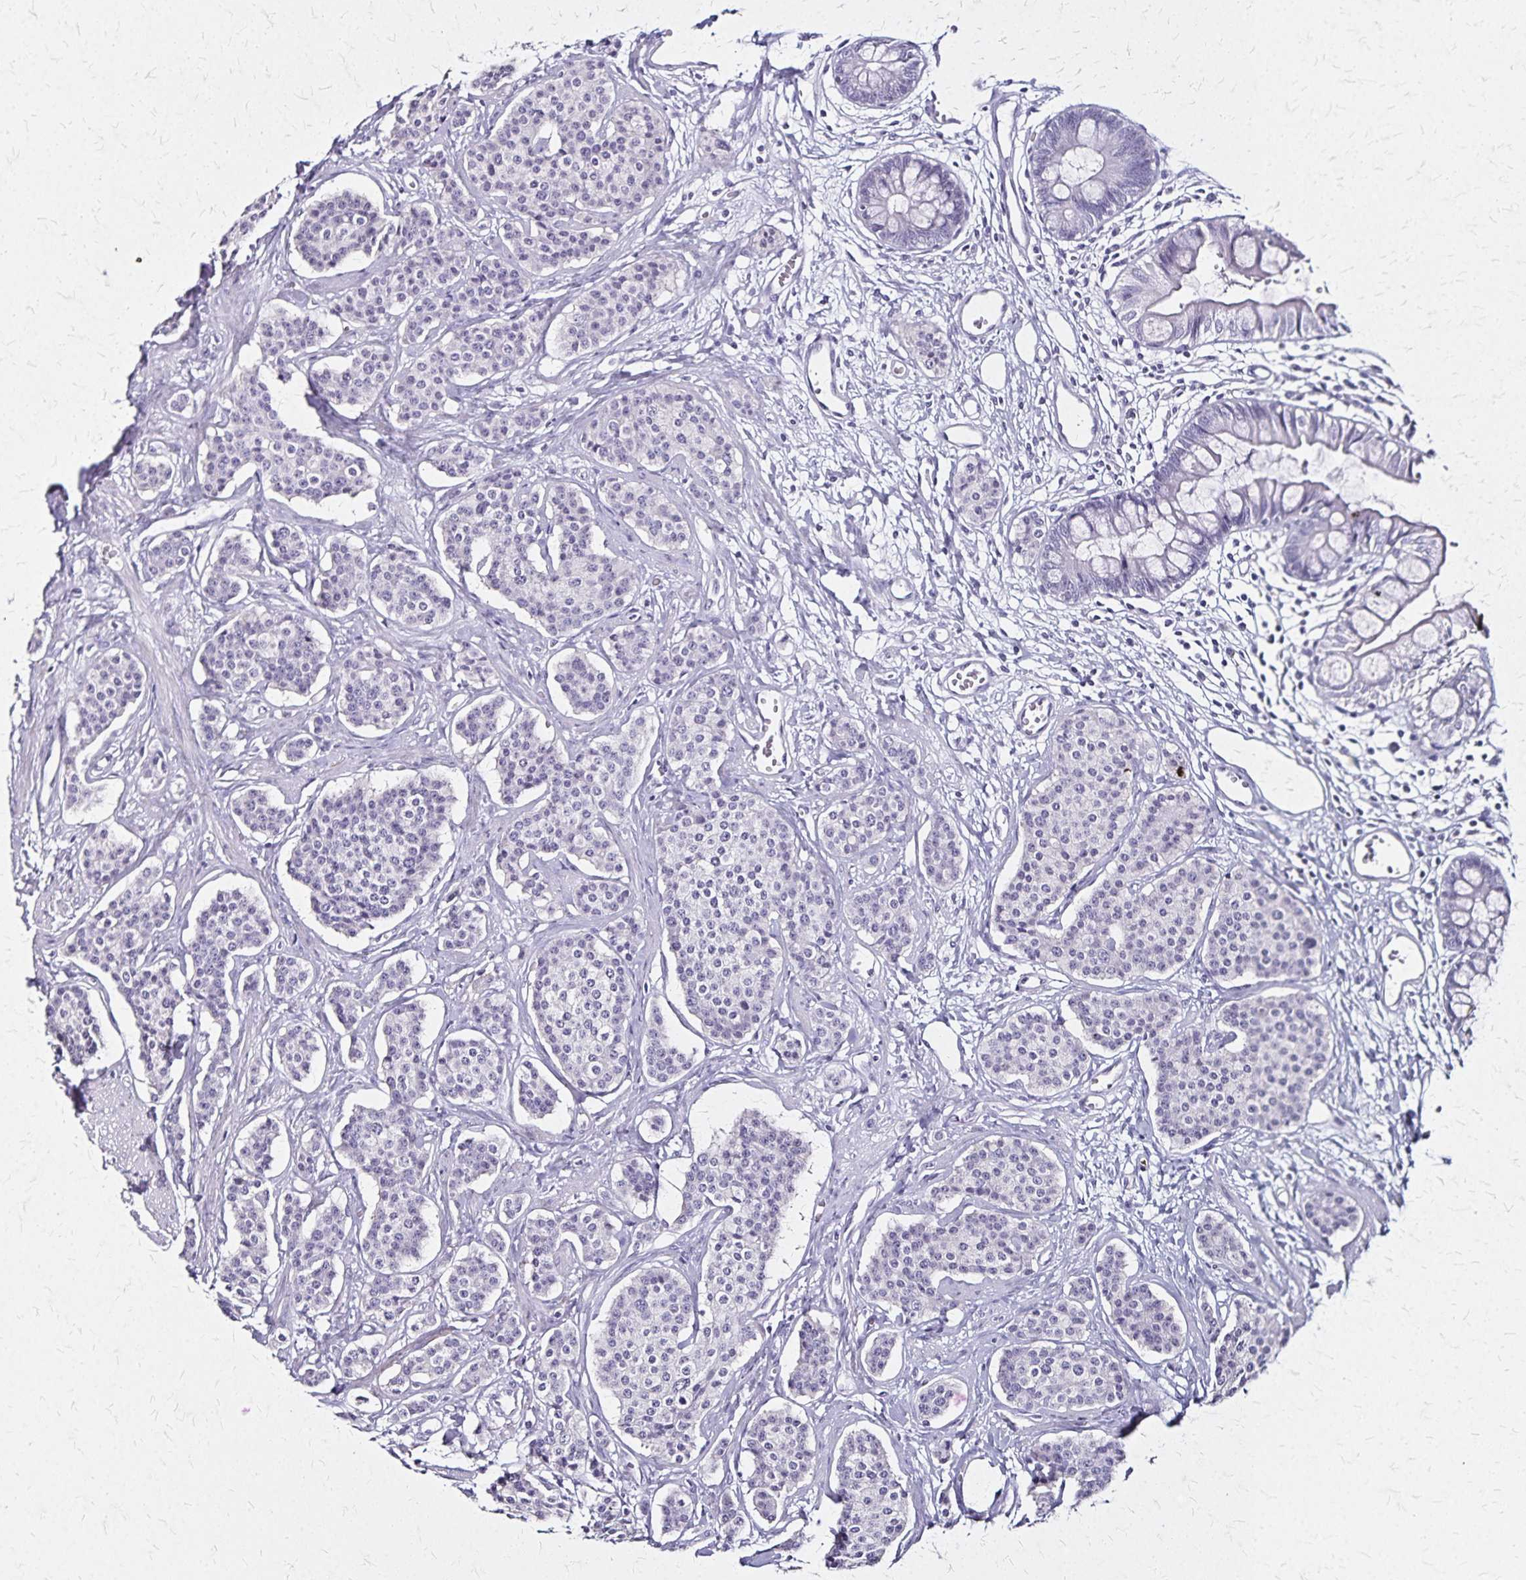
{"staining": {"intensity": "negative", "quantity": "none", "location": "none"}, "tissue": "carcinoid", "cell_type": "Tumor cells", "image_type": "cancer", "snomed": [{"axis": "morphology", "description": "Carcinoid, malignant, NOS"}, {"axis": "topography", "description": "Small intestine"}], "caption": "The image demonstrates no significant positivity in tumor cells of carcinoid.", "gene": "KRT2", "patient": {"sex": "female", "age": 64}}